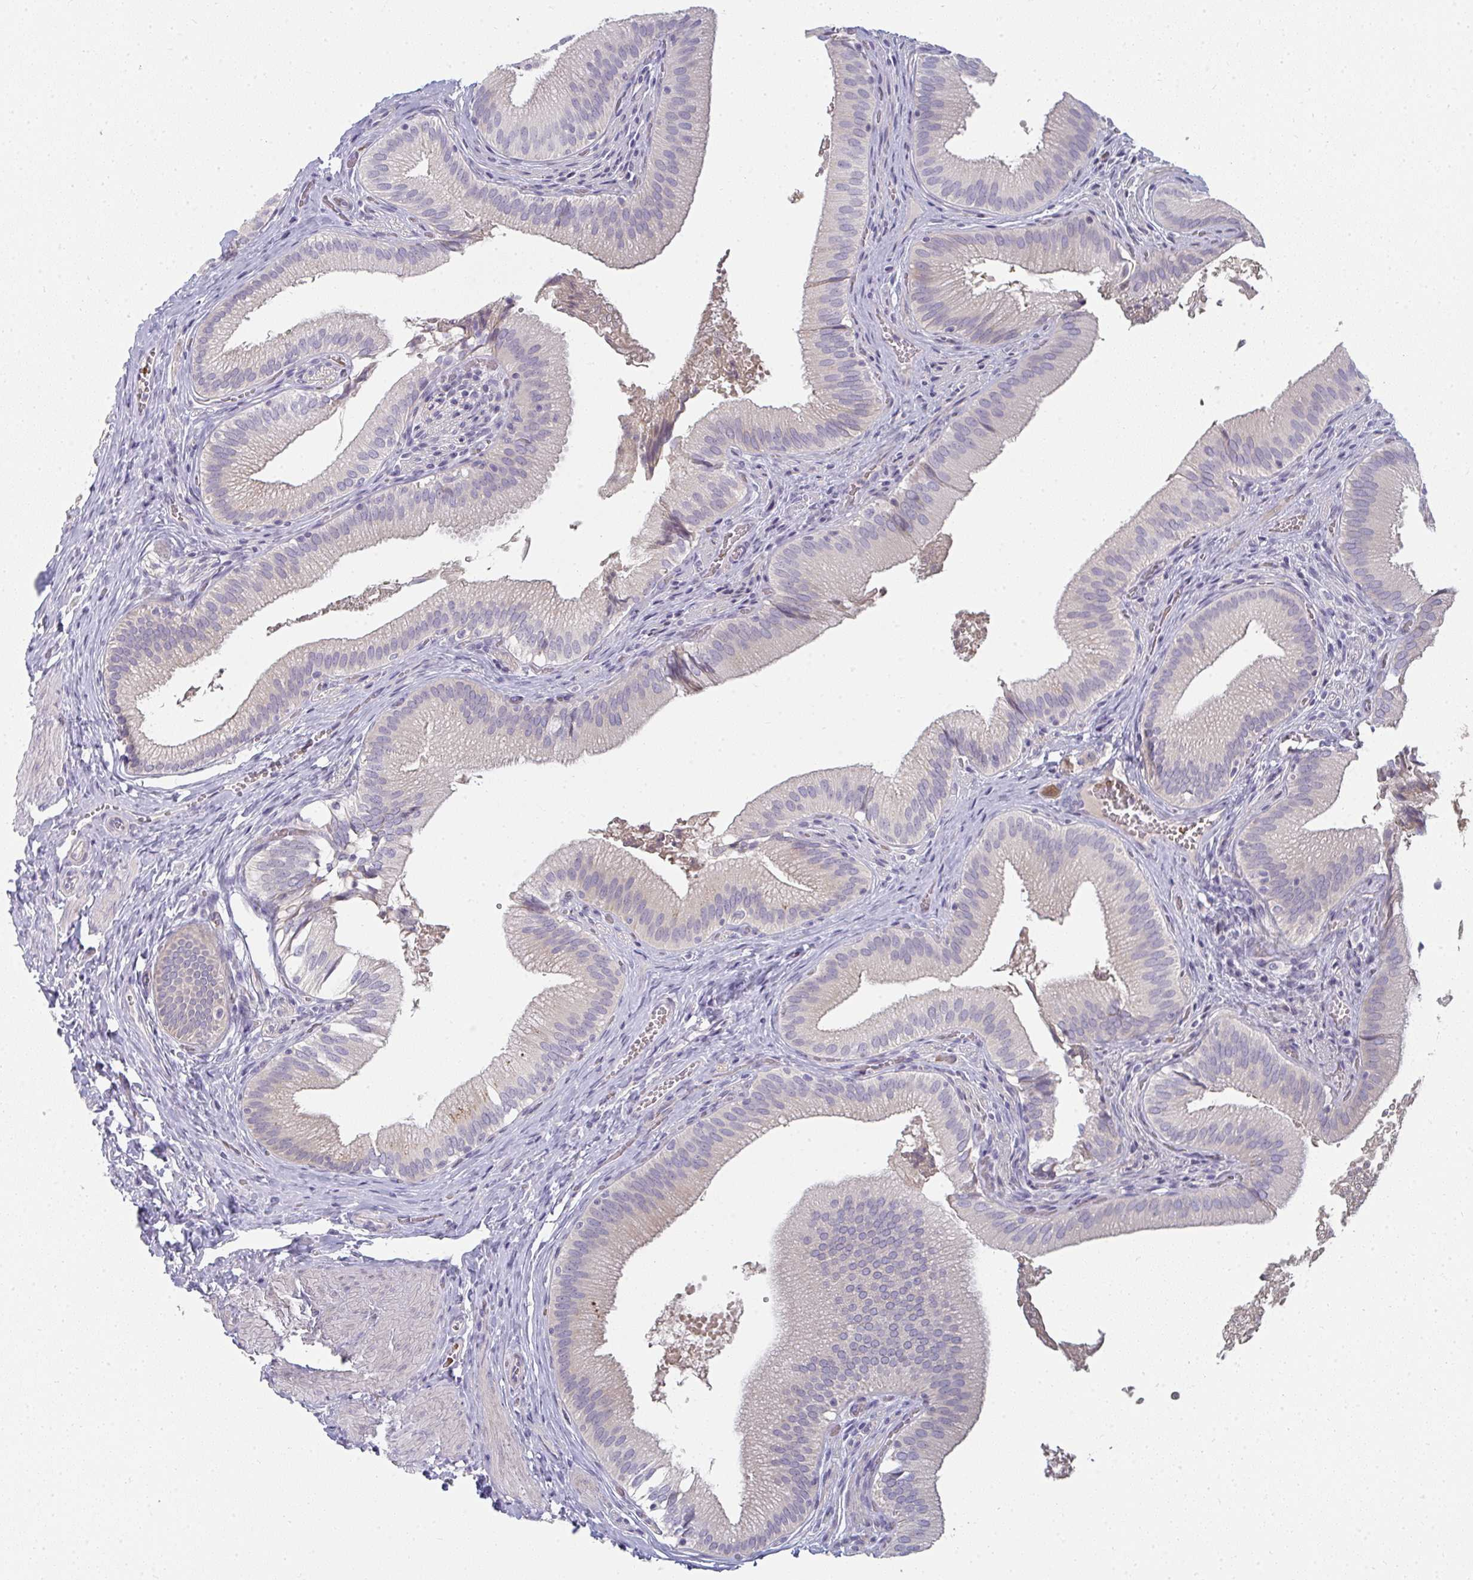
{"staining": {"intensity": "negative", "quantity": "none", "location": "none"}, "tissue": "gallbladder", "cell_type": "Glandular cells", "image_type": "normal", "snomed": [{"axis": "morphology", "description": "Normal tissue, NOS"}, {"axis": "topography", "description": "Gallbladder"}, {"axis": "topography", "description": "Peripheral nerve tissue"}], "caption": "Immunohistochemistry (IHC) image of unremarkable gallbladder: gallbladder stained with DAB (3,3'-diaminobenzidine) exhibits no significant protein staining in glandular cells.", "gene": "SHB", "patient": {"sex": "male", "age": 17}}